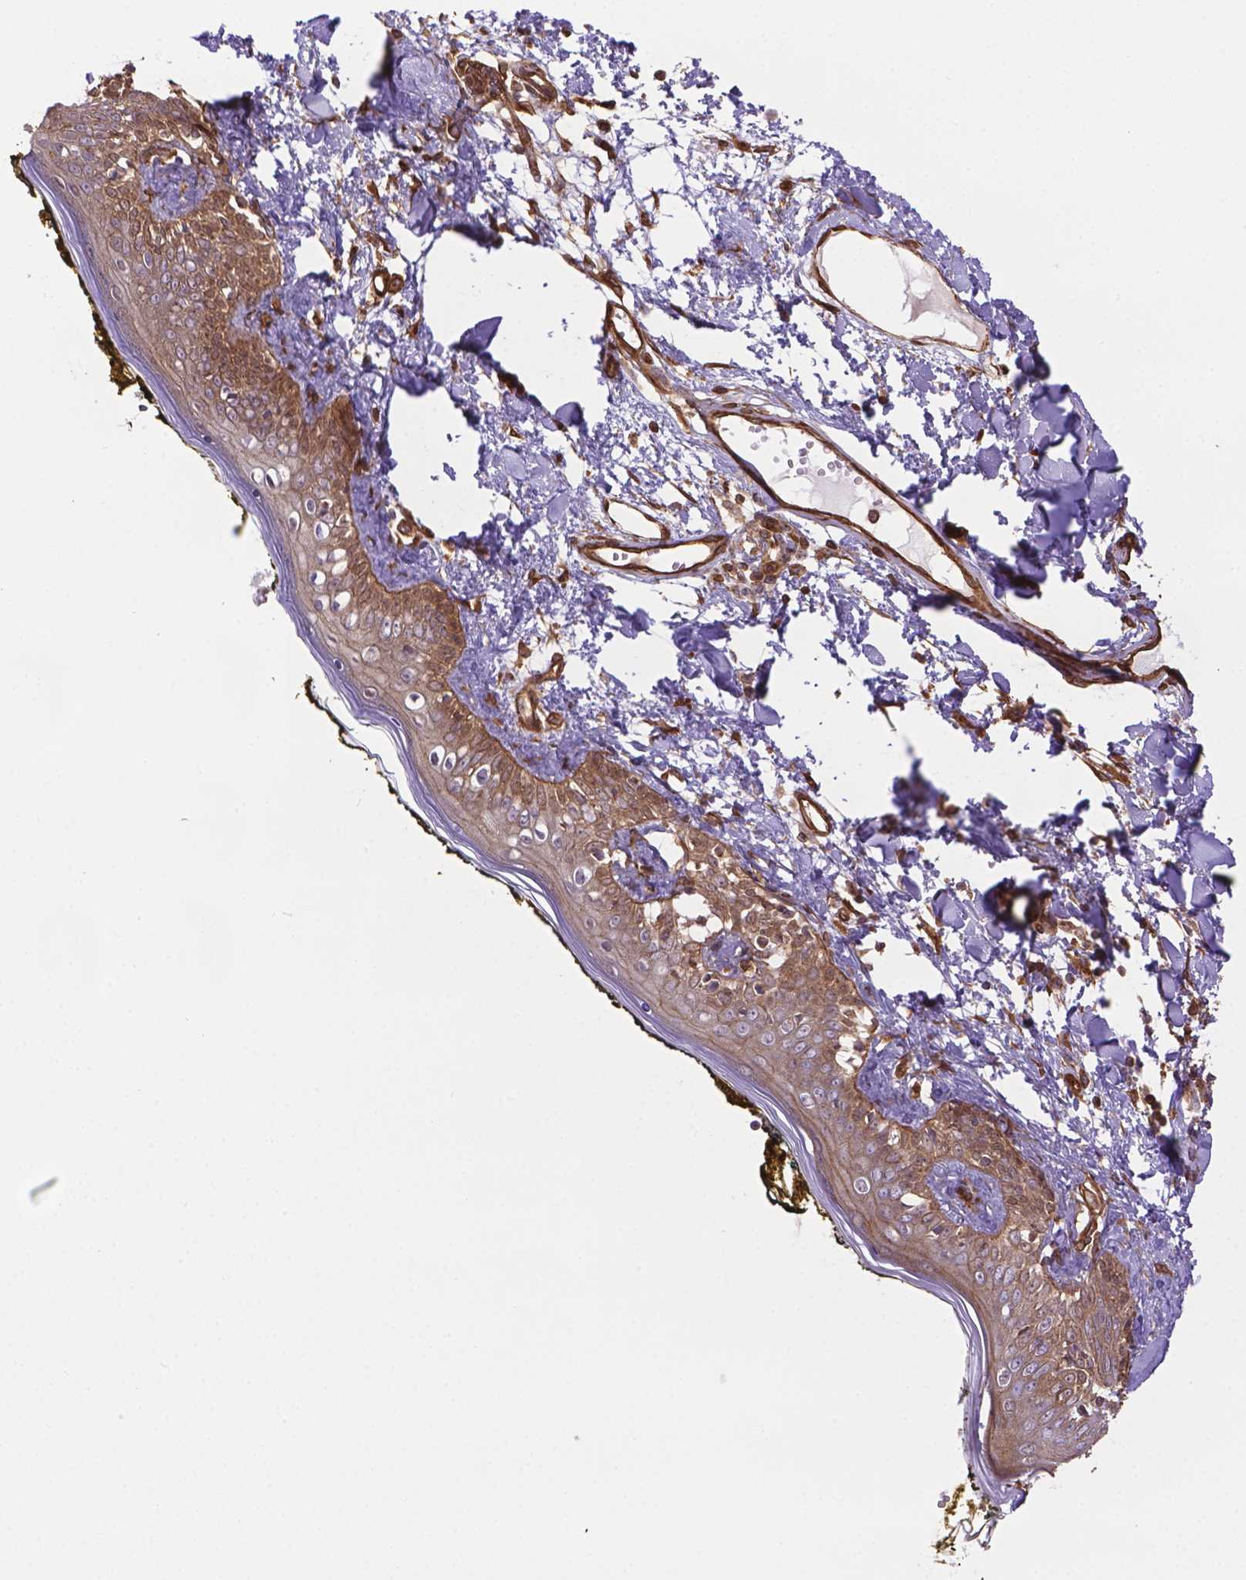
{"staining": {"intensity": "strong", "quantity": ">75%", "location": "cytoplasmic/membranous"}, "tissue": "skin", "cell_type": "Fibroblasts", "image_type": "normal", "snomed": [{"axis": "morphology", "description": "Normal tissue, NOS"}, {"axis": "topography", "description": "Skin"}], "caption": "Immunohistochemistry (IHC) photomicrograph of normal human skin stained for a protein (brown), which reveals high levels of strong cytoplasmic/membranous positivity in approximately >75% of fibroblasts.", "gene": "YAP1", "patient": {"sex": "male", "age": 76}}